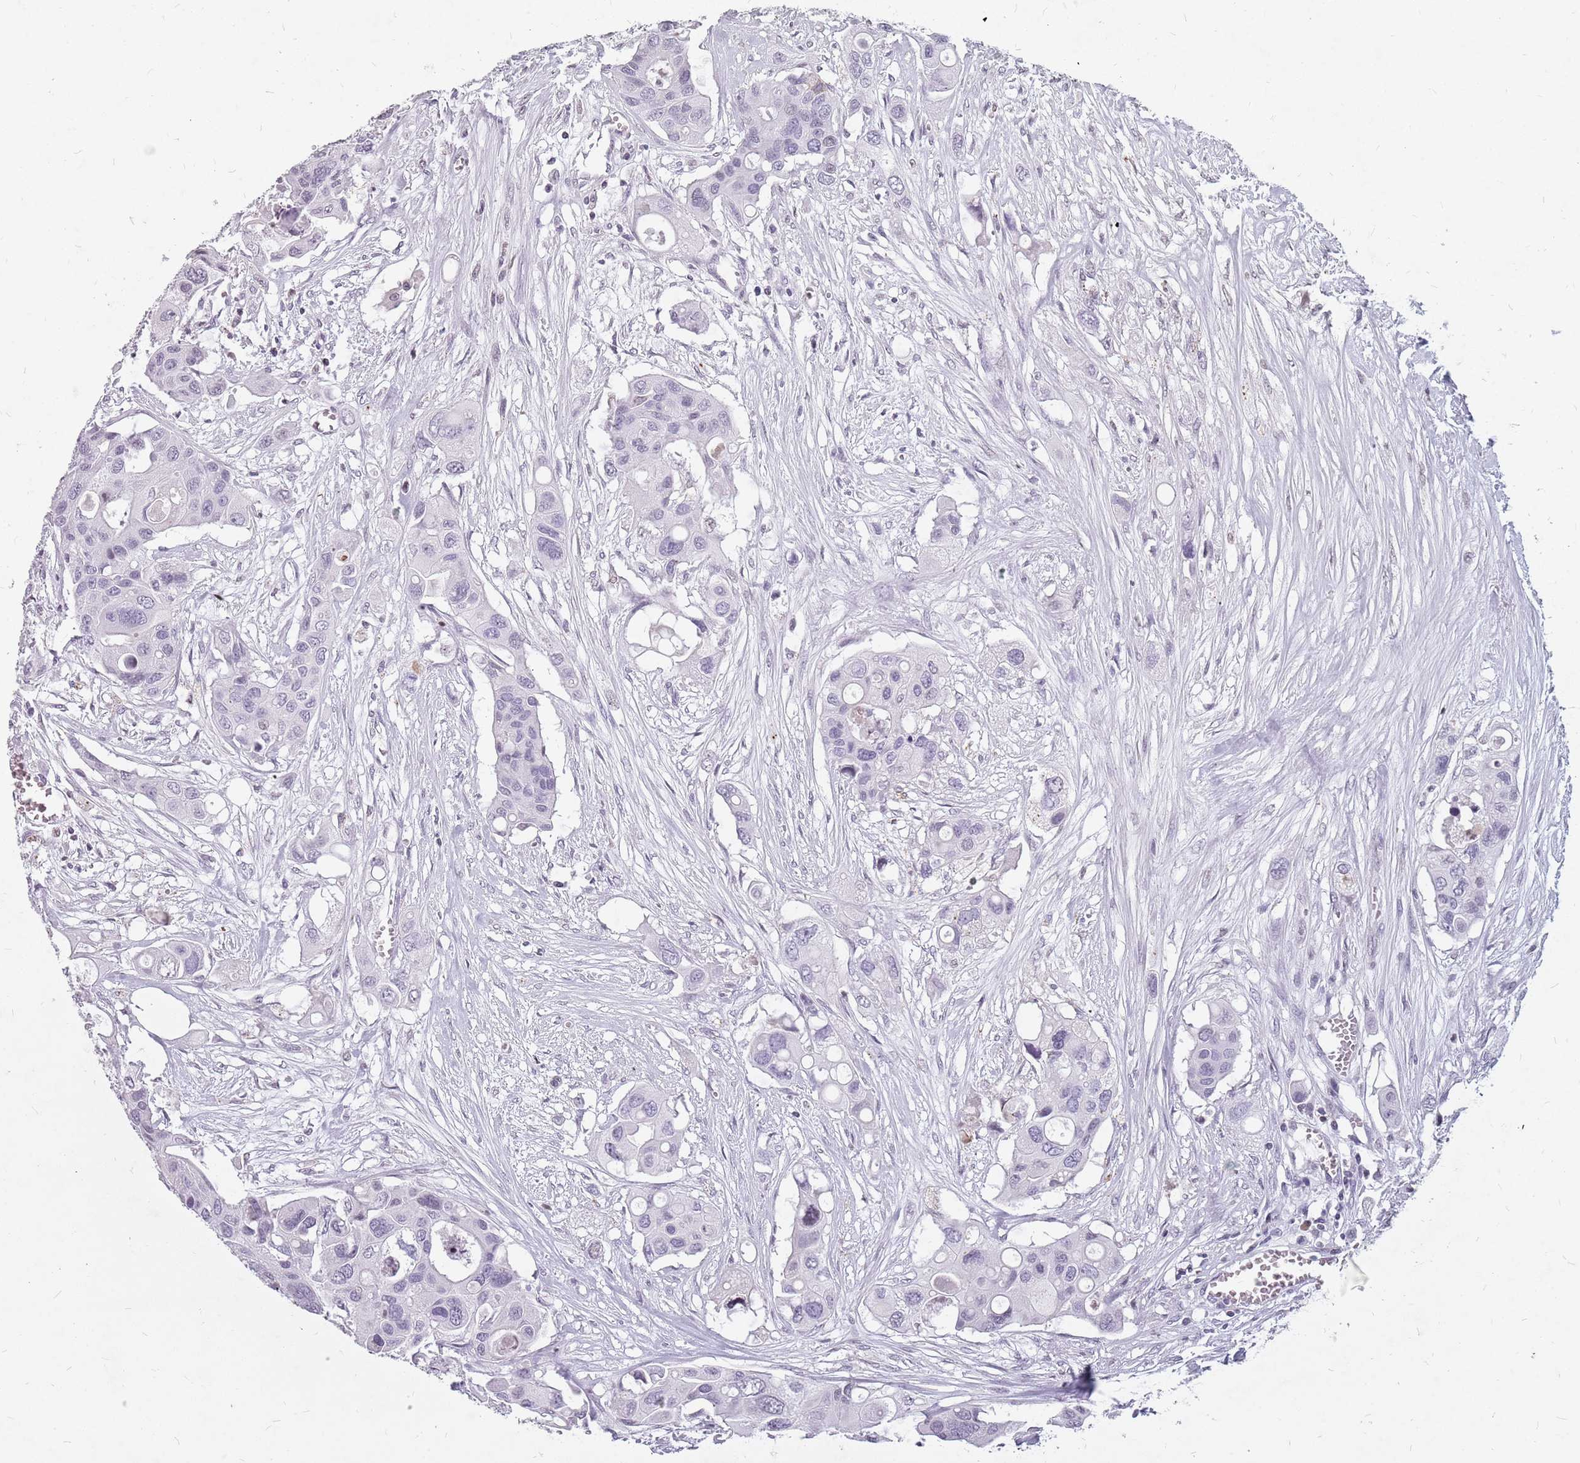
{"staining": {"intensity": "negative", "quantity": "none", "location": "none"}, "tissue": "colorectal cancer", "cell_type": "Tumor cells", "image_type": "cancer", "snomed": [{"axis": "morphology", "description": "Adenocarcinoma, NOS"}, {"axis": "topography", "description": "Colon"}], "caption": "Human colorectal cancer stained for a protein using immunohistochemistry (IHC) exhibits no staining in tumor cells.", "gene": "NEK6", "patient": {"sex": "male", "age": 77}}